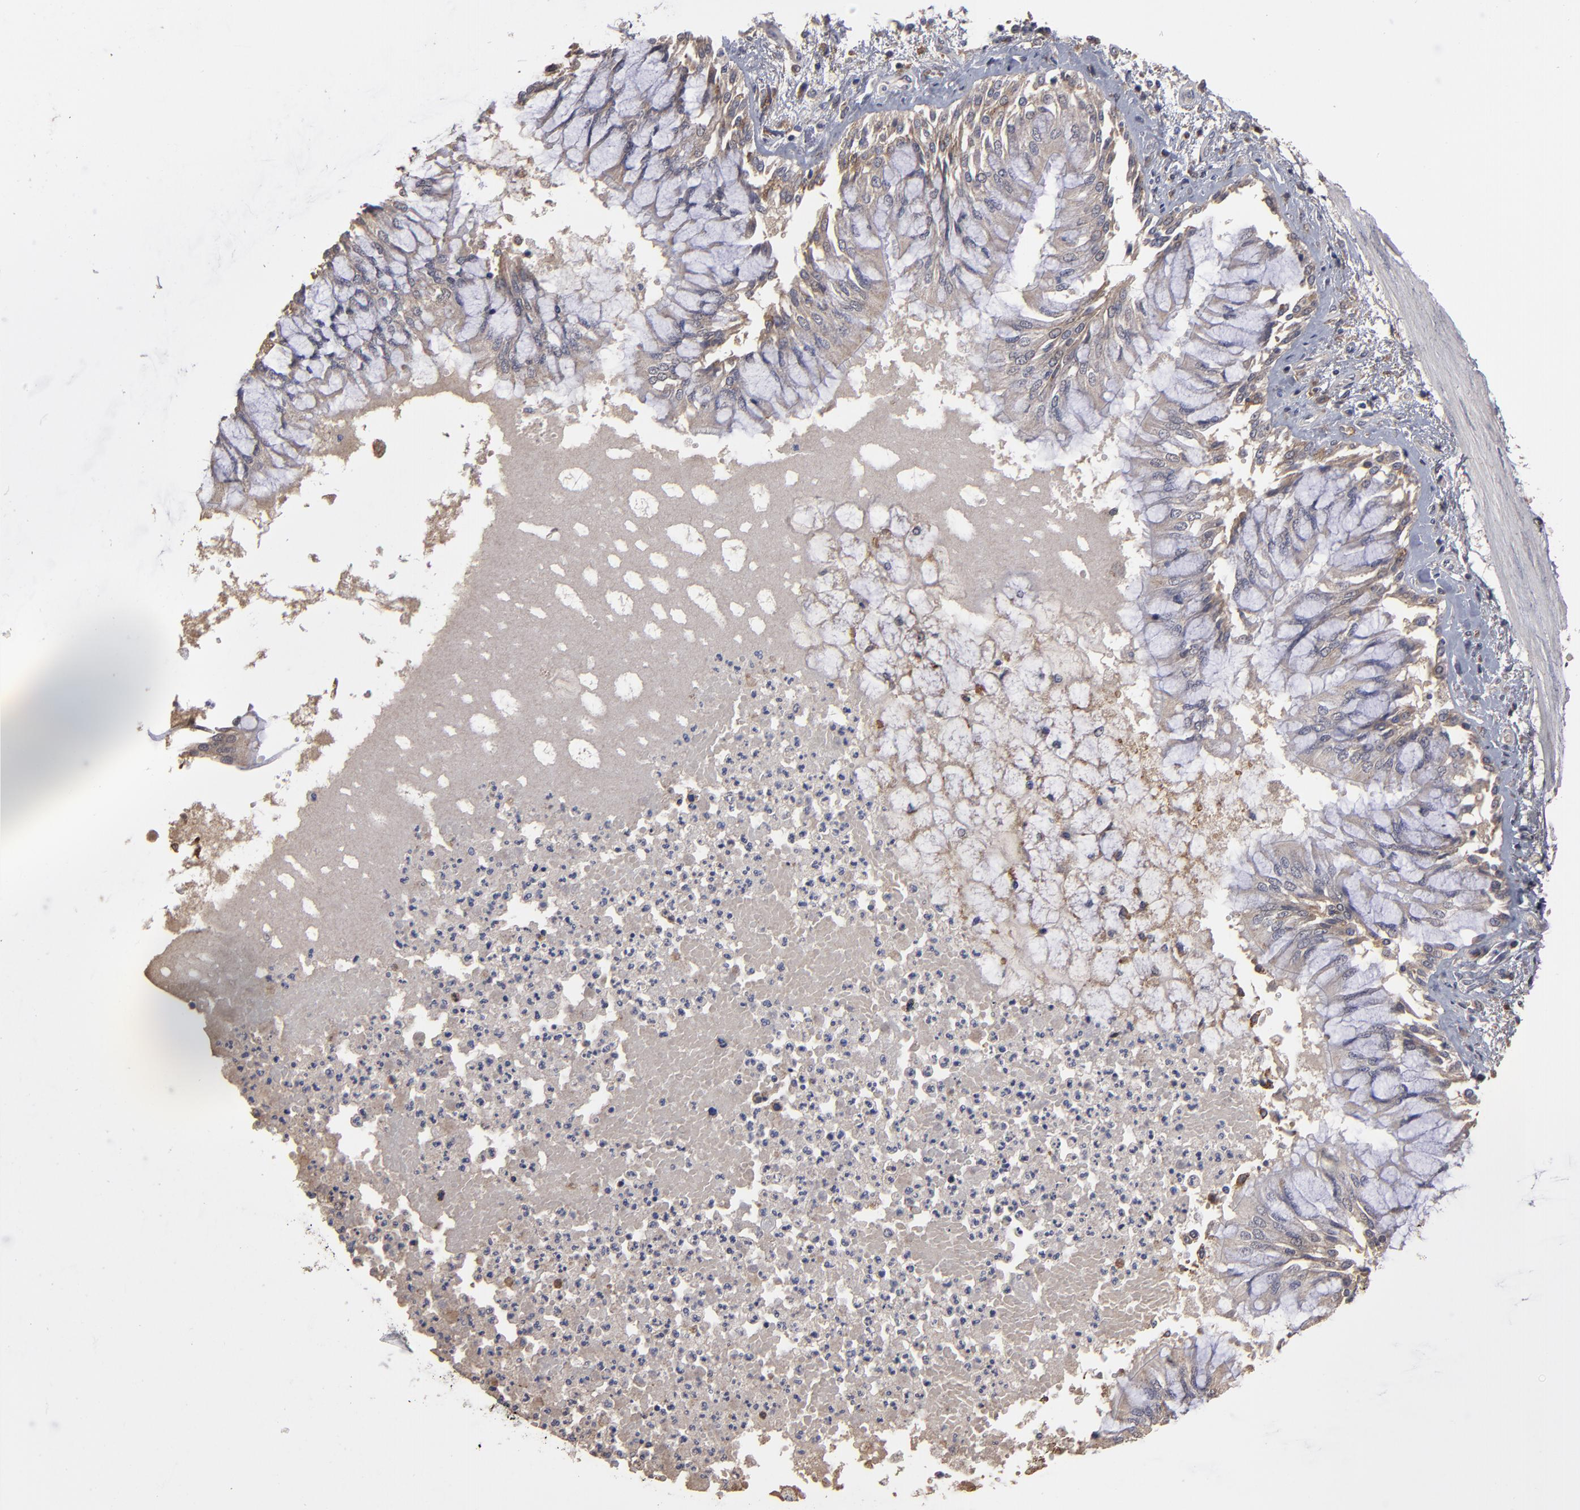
{"staining": {"intensity": "weak", "quantity": "25%-75%", "location": "cytoplasmic/membranous"}, "tissue": "bronchus", "cell_type": "Respiratory epithelial cells", "image_type": "normal", "snomed": [{"axis": "morphology", "description": "Normal tissue, NOS"}, {"axis": "topography", "description": "Cartilage tissue"}, {"axis": "topography", "description": "Bronchus"}, {"axis": "topography", "description": "Lung"}], "caption": "Immunohistochemical staining of unremarkable human bronchus demonstrates weak cytoplasmic/membranous protein staining in approximately 25%-75% of respiratory epithelial cells.", "gene": "ITGB5", "patient": {"sex": "female", "age": 49}}